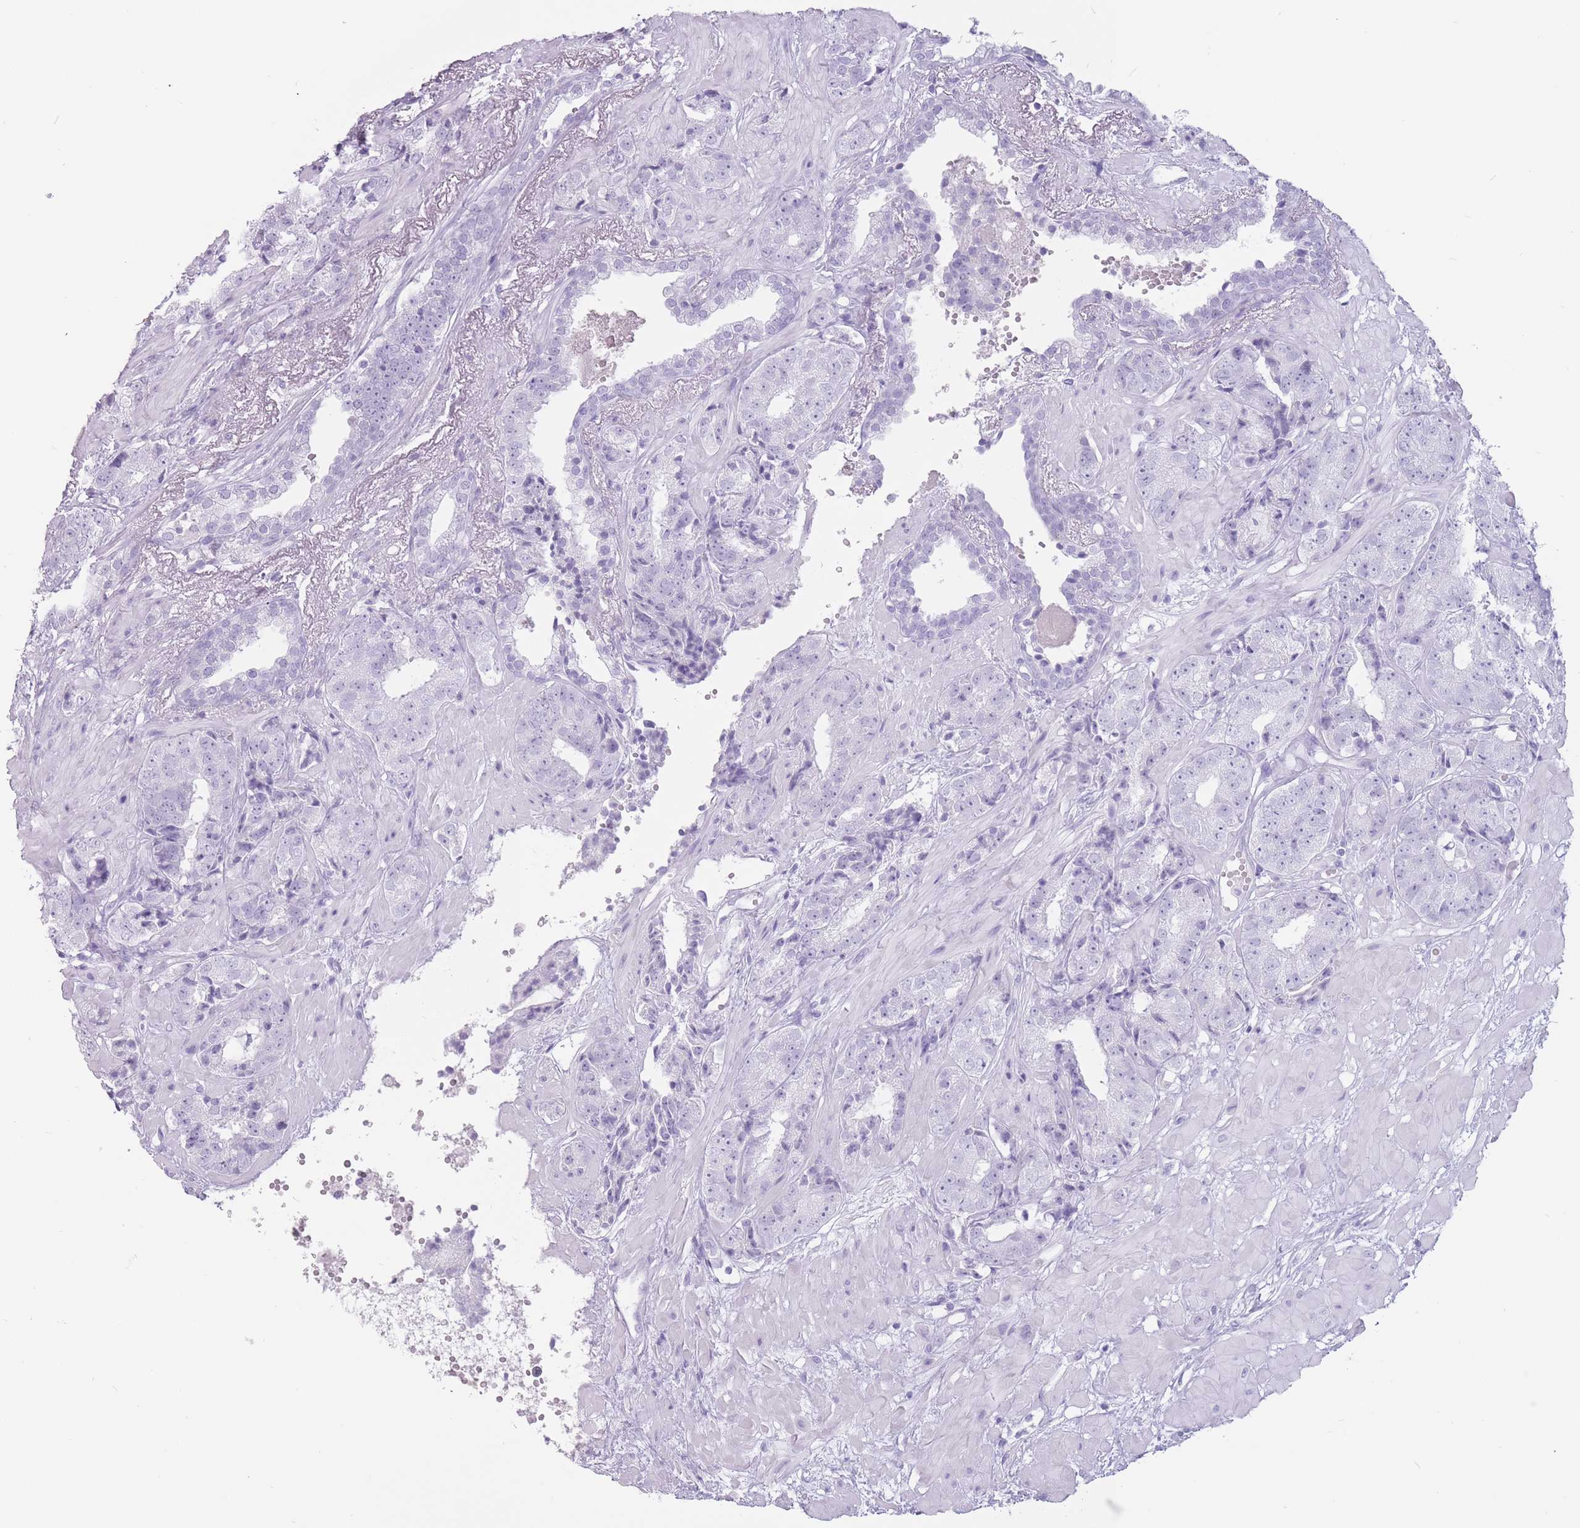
{"staining": {"intensity": "negative", "quantity": "none", "location": "none"}, "tissue": "prostate cancer", "cell_type": "Tumor cells", "image_type": "cancer", "snomed": [{"axis": "morphology", "description": "Adenocarcinoma, High grade"}, {"axis": "topography", "description": "Prostate"}], "caption": "Immunohistochemistry (IHC) of human prostate cancer displays no positivity in tumor cells.", "gene": "PNMA3", "patient": {"sex": "male", "age": 71}}